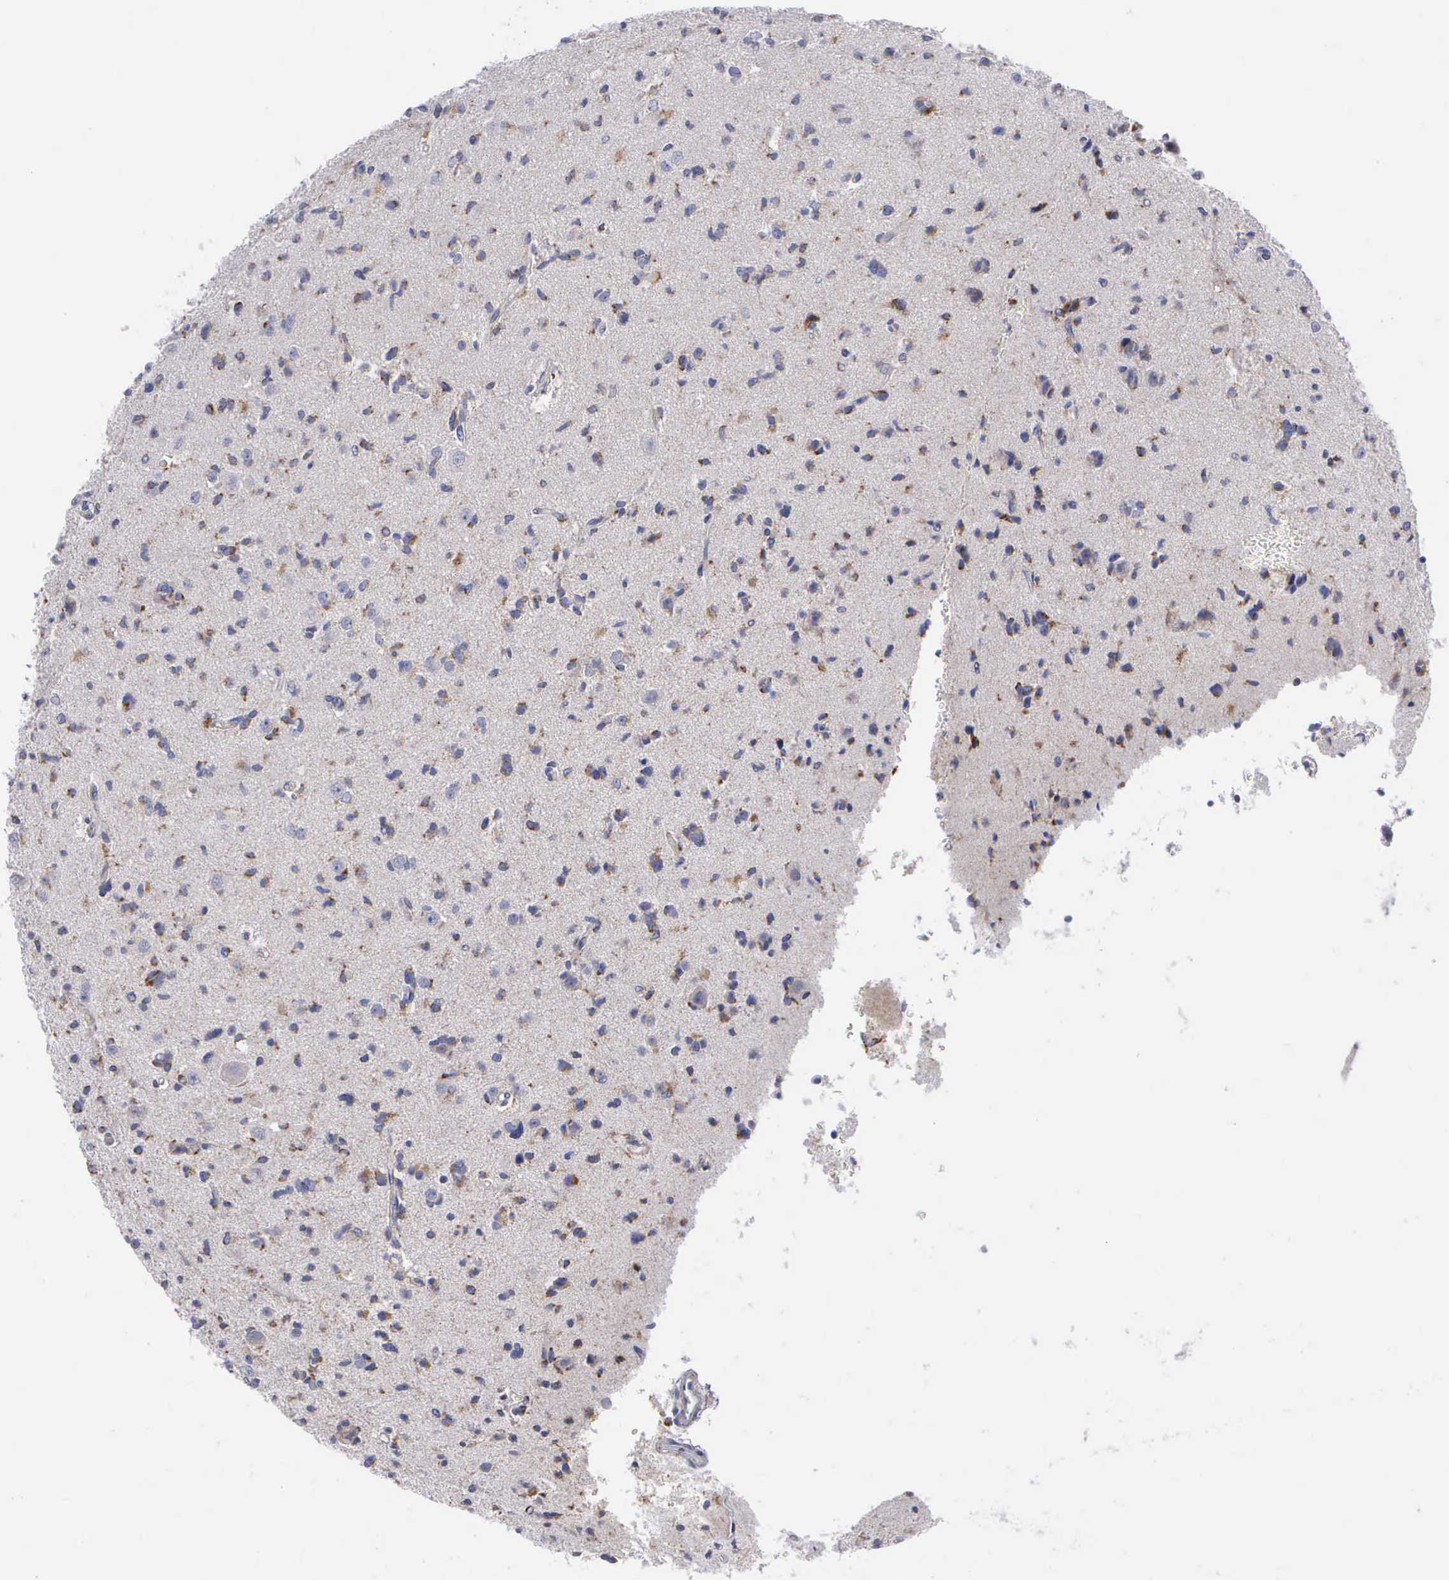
{"staining": {"intensity": "weak", "quantity": "25%-75%", "location": "cytoplasmic/membranous"}, "tissue": "glioma", "cell_type": "Tumor cells", "image_type": "cancer", "snomed": [{"axis": "morphology", "description": "Glioma, malignant, Low grade"}, {"axis": "topography", "description": "Brain"}], "caption": "Immunohistochemistry (DAB) staining of human glioma displays weak cytoplasmic/membranous protein staining in approximately 25%-75% of tumor cells.", "gene": "APOOL", "patient": {"sex": "female", "age": 46}}